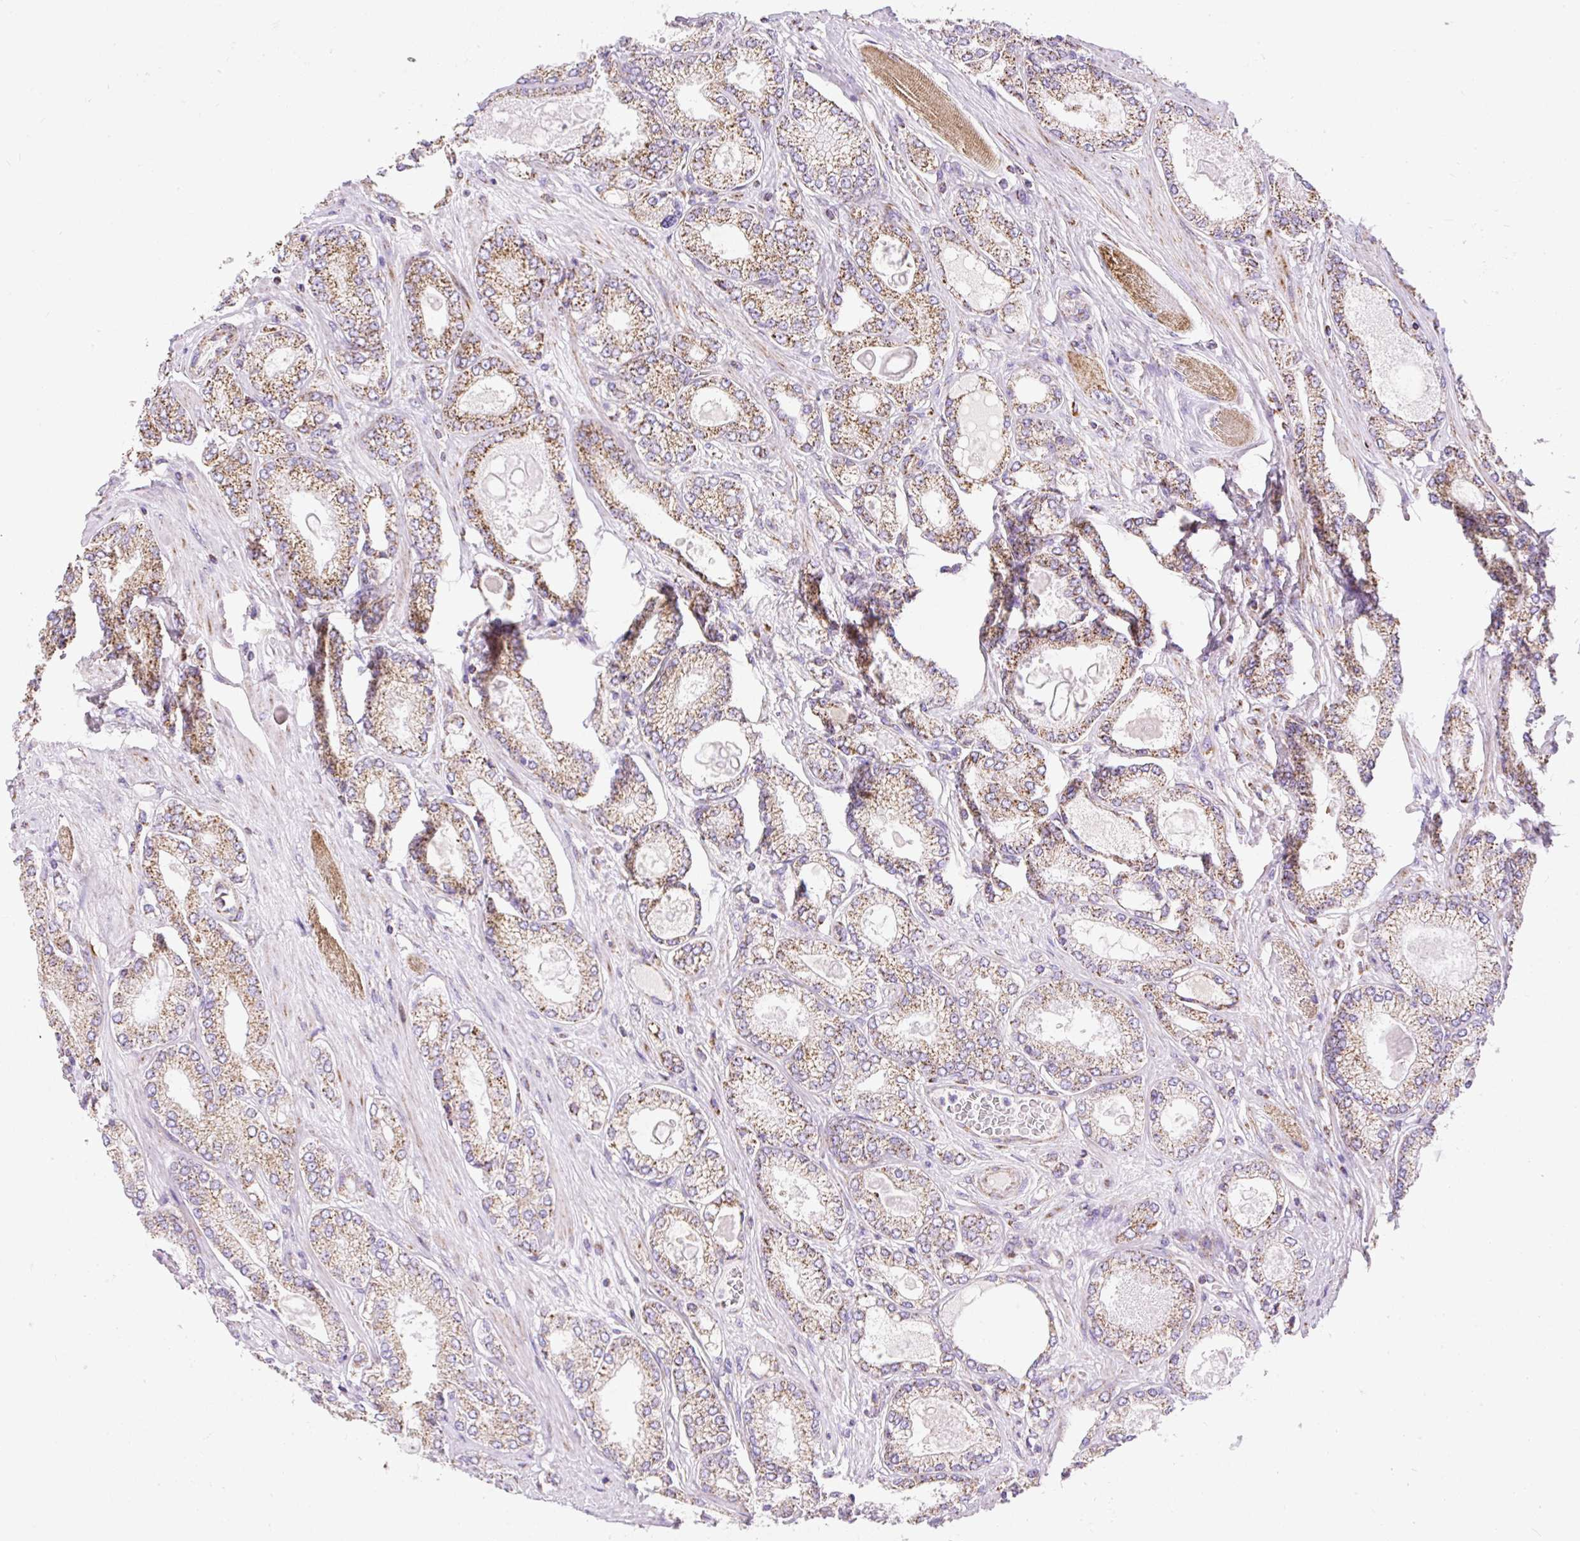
{"staining": {"intensity": "moderate", "quantity": ">75%", "location": "cytoplasmic/membranous"}, "tissue": "prostate cancer", "cell_type": "Tumor cells", "image_type": "cancer", "snomed": [{"axis": "morphology", "description": "Adenocarcinoma, High grade"}, {"axis": "topography", "description": "Prostate"}], "caption": "A micrograph of human prostate cancer (high-grade adenocarcinoma) stained for a protein displays moderate cytoplasmic/membranous brown staining in tumor cells. (Brightfield microscopy of DAB IHC at high magnification).", "gene": "DAAM2", "patient": {"sex": "male", "age": 68}}